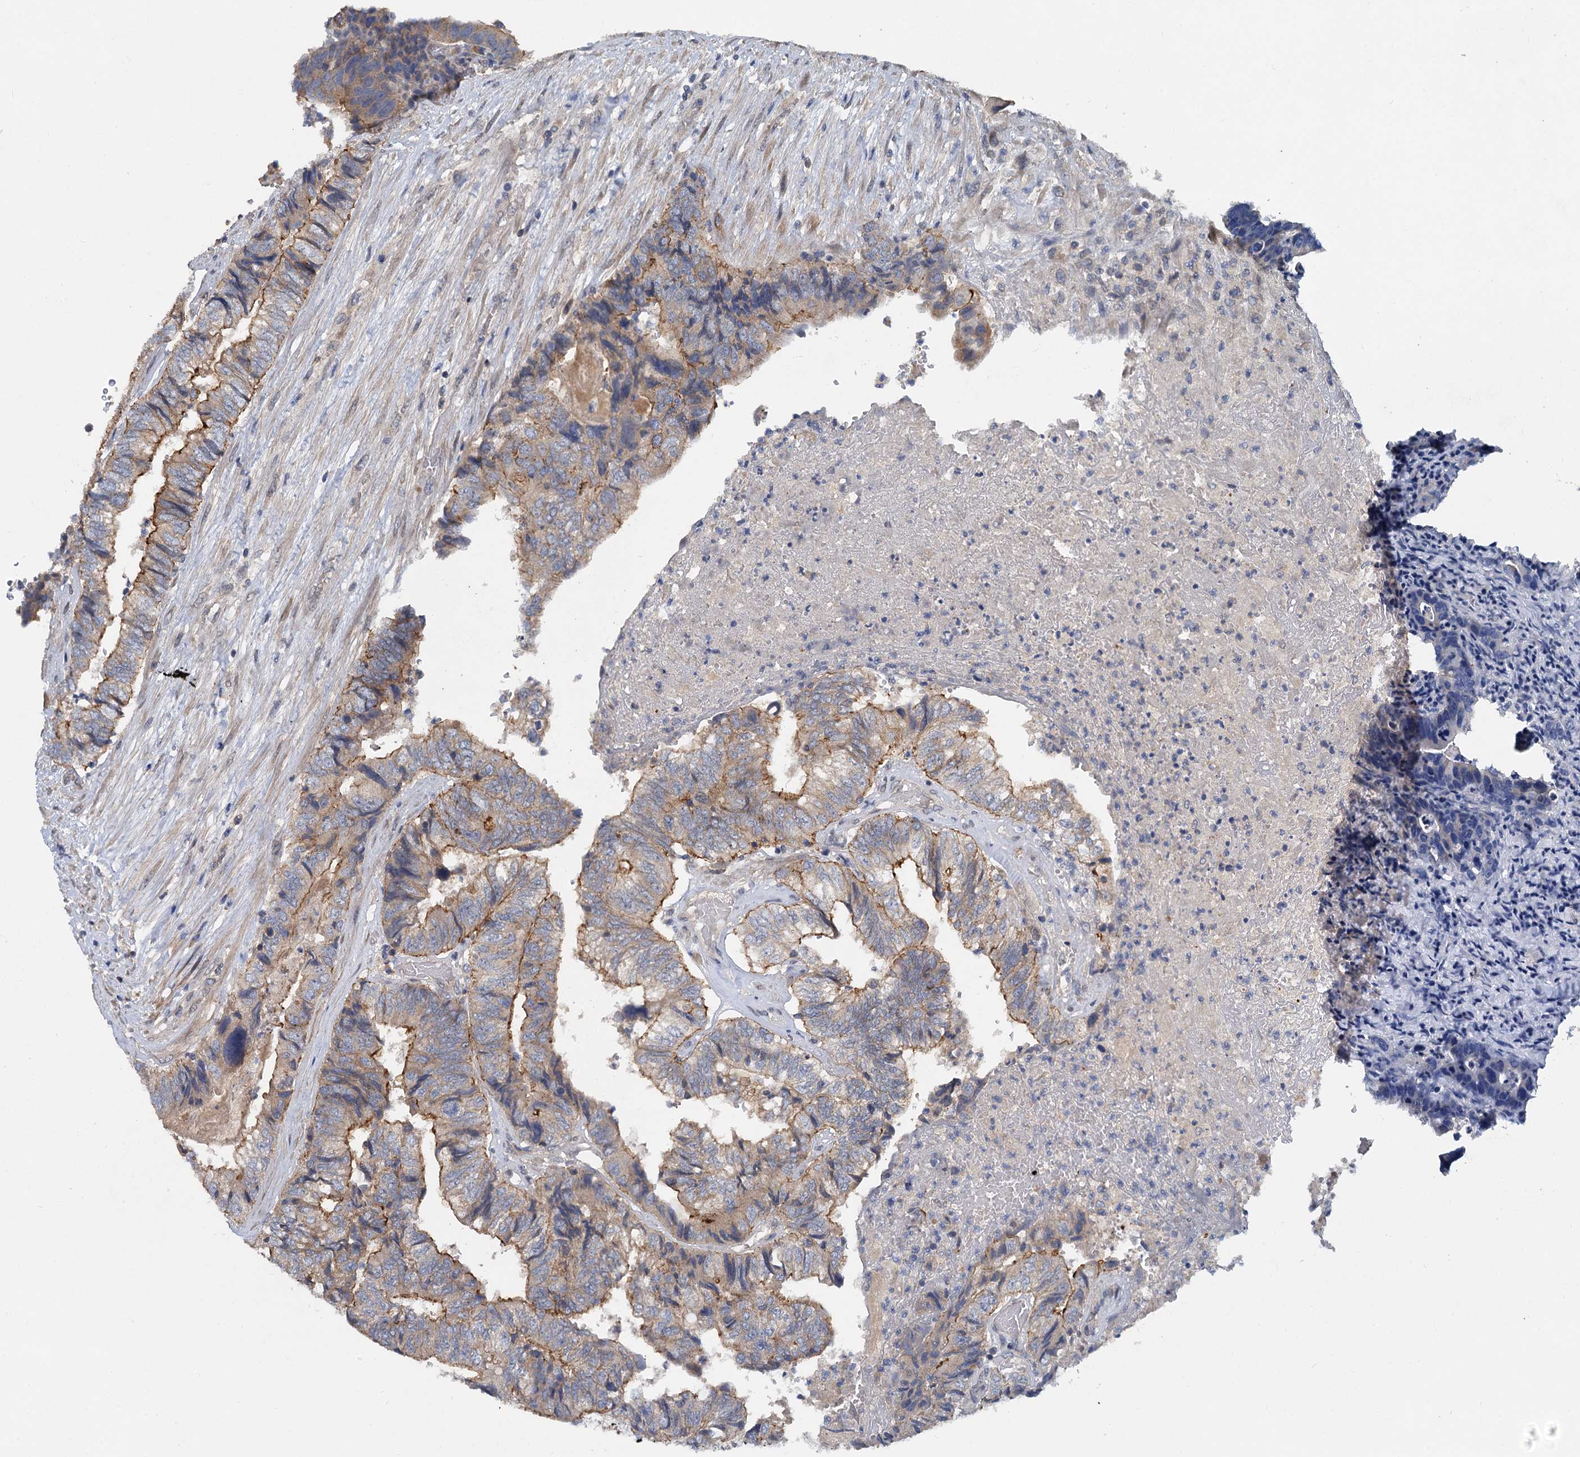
{"staining": {"intensity": "moderate", "quantity": "25%-75%", "location": "cytoplasmic/membranous"}, "tissue": "colorectal cancer", "cell_type": "Tumor cells", "image_type": "cancer", "snomed": [{"axis": "morphology", "description": "Adenocarcinoma, NOS"}, {"axis": "topography", "description": "Colon"}], "caption": "This is an image of immunohistochemistry staining of colorectal cancer, which shows moderate expression in the cytoplasmic/membranous of tumor cells.", "gene": "ZNF324", "patient": {"sex": "female", "age": 67}}